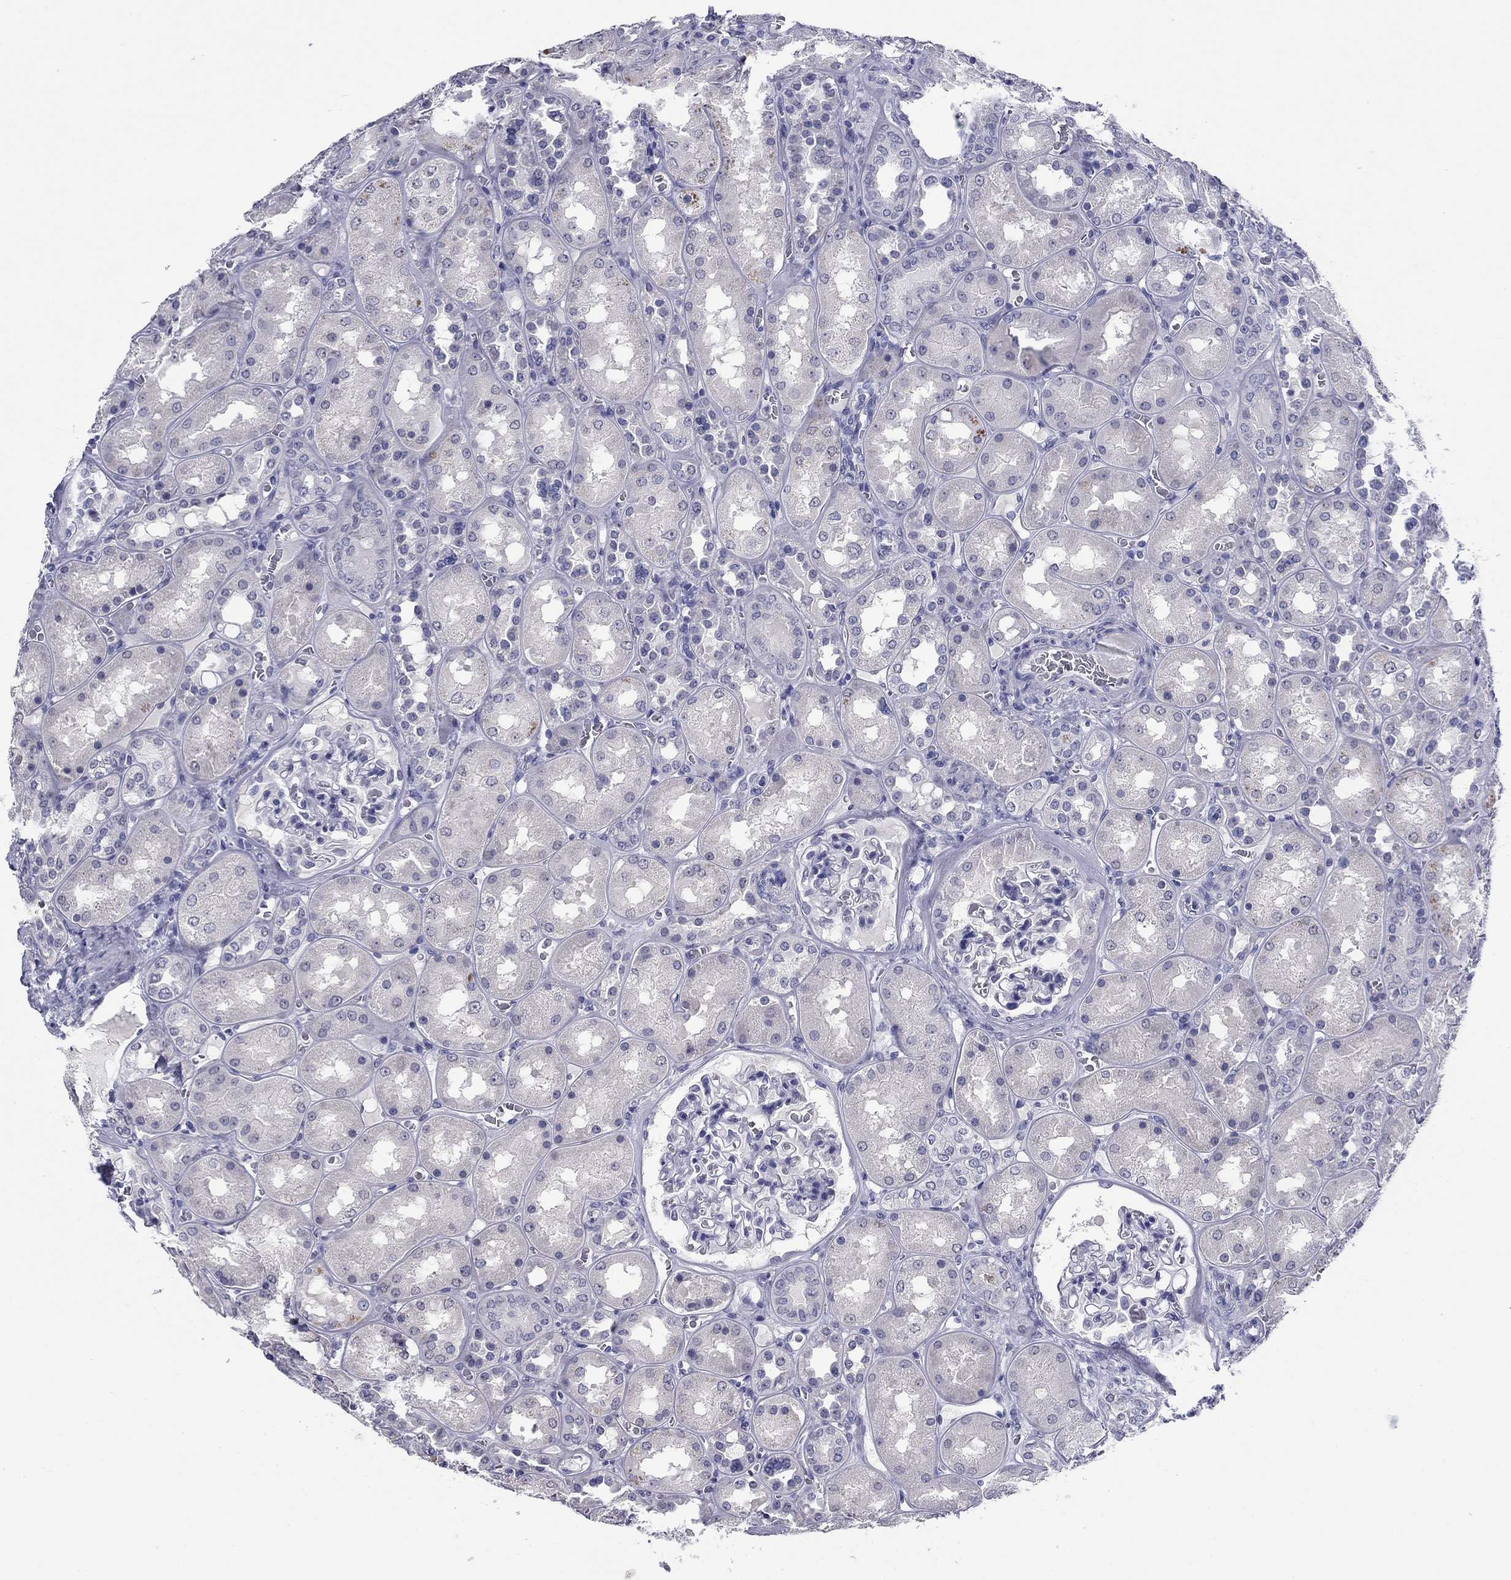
{"staining": {"intensity": "negative", "quantity": "none", "location": "none"}, "tissue": "kidney", "cell_type": "Cells in glomeruli", "image_type": "normal", "snomed": [{"axis": "morphology", "description": "Normal tissue, NOS"}, {"axis": "topography", "description": "Kidney"}], "caption": "Immunohistochemistry of normal human kidney exhibits no expression in cells in glomeruli.", "gene": "HAO1", "patient": {"sex": "male", "age": 73}}